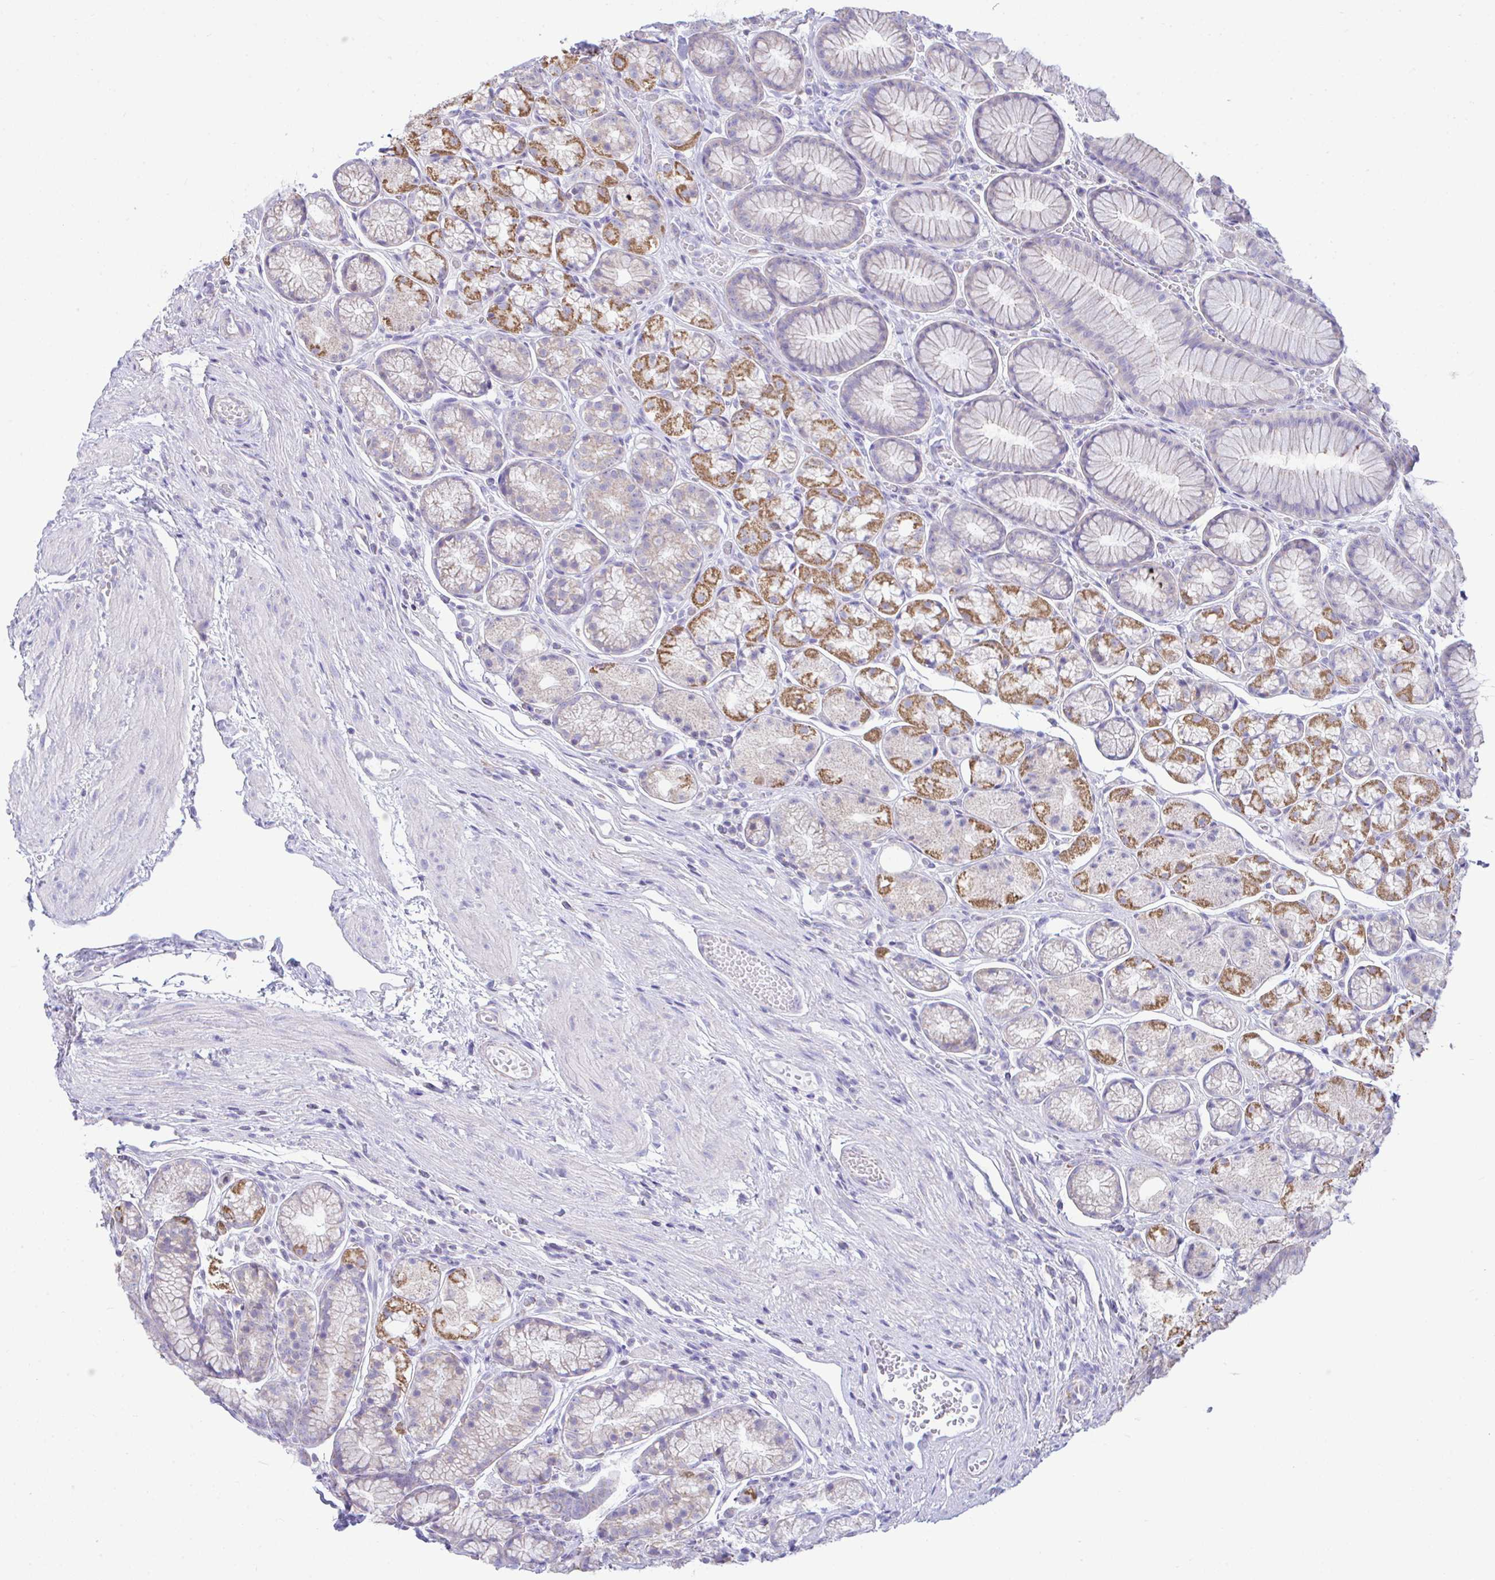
{"staining": {"intensity": "moderate", "quantity": "25%-75%", "location": "cytoplasmic/membranous"}, "tissue": "stomach", "cell_type": "Glandular cells", "image_type": "normal", "snomed": [{"axis": "morphology", "description": "Normal tissue, NOS"}, {"axis": "topography", "description": "Smooth muscle"}, {"axis": "topography", "description": "Stomach"}], "caption": "Glandular cells reveal moderate cytoplasmic/membranous positivity in approximately 25%-75% of cells in normal stomach.", "gene": "NLRP8", "patient": {"sex": "male", "age": 70}}